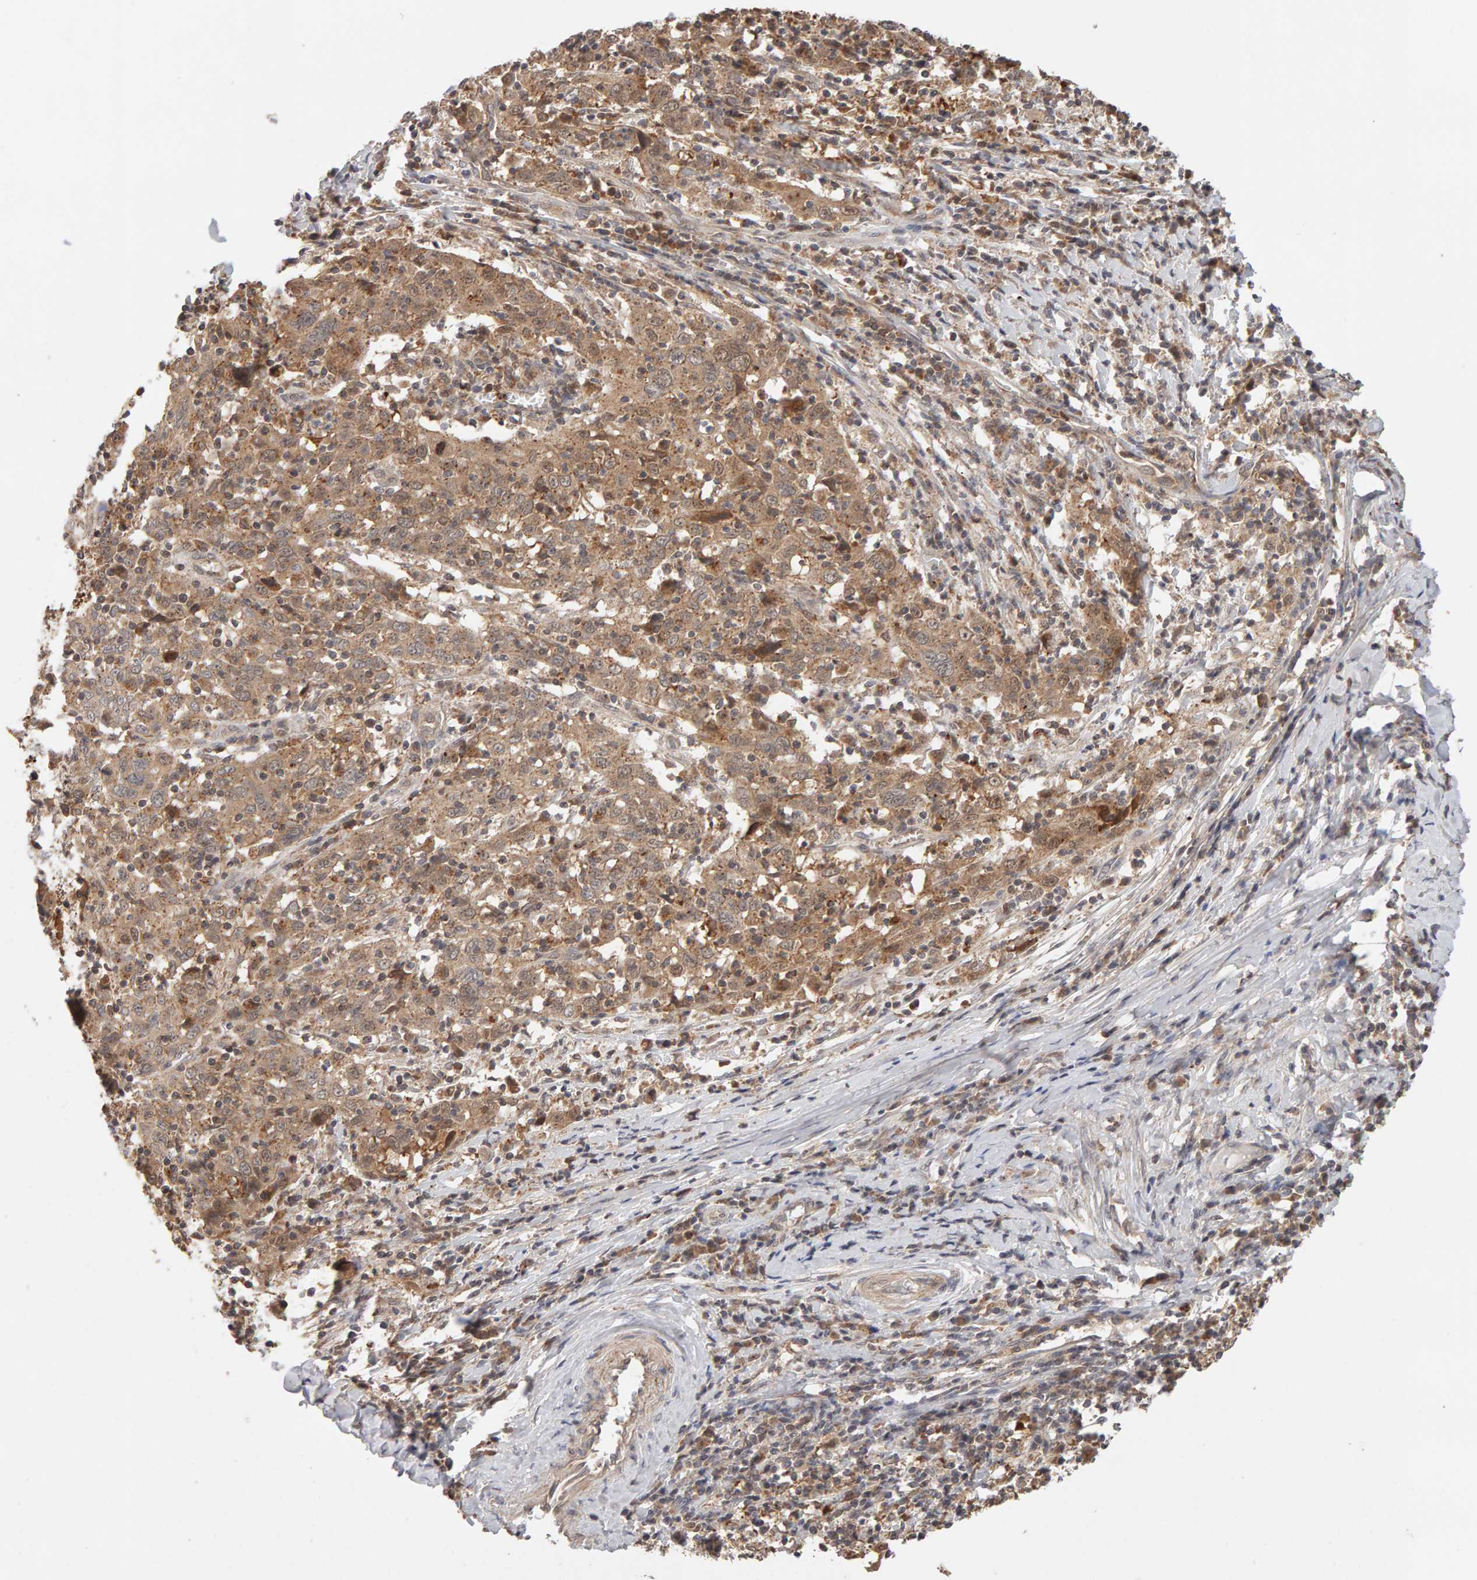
{"staining": {"intensity": "moderate", "quantity": ">75%", "location": "cytoplasmic/membranous"}, "tissue": "cervical cancer", "cell_type": "Tumor cells", "image_type": "cancer", "snomed": [{"axis": "morphology", "description": "Squamous cell carcinoma, NOS"}, {"axis": "topography", "description": "Cervix"}], "caption": "Cervical squamous cell carcinoma was stained to show a protein in brown. There is medium levels of moderate cytoplasmic/membranous expression in about >75% of tumor cells. The protein is shown in brown color, while the nuclei are stained blue.", "gene": "DNAJC7", "patient": {"sex": "female", "age": 46}}